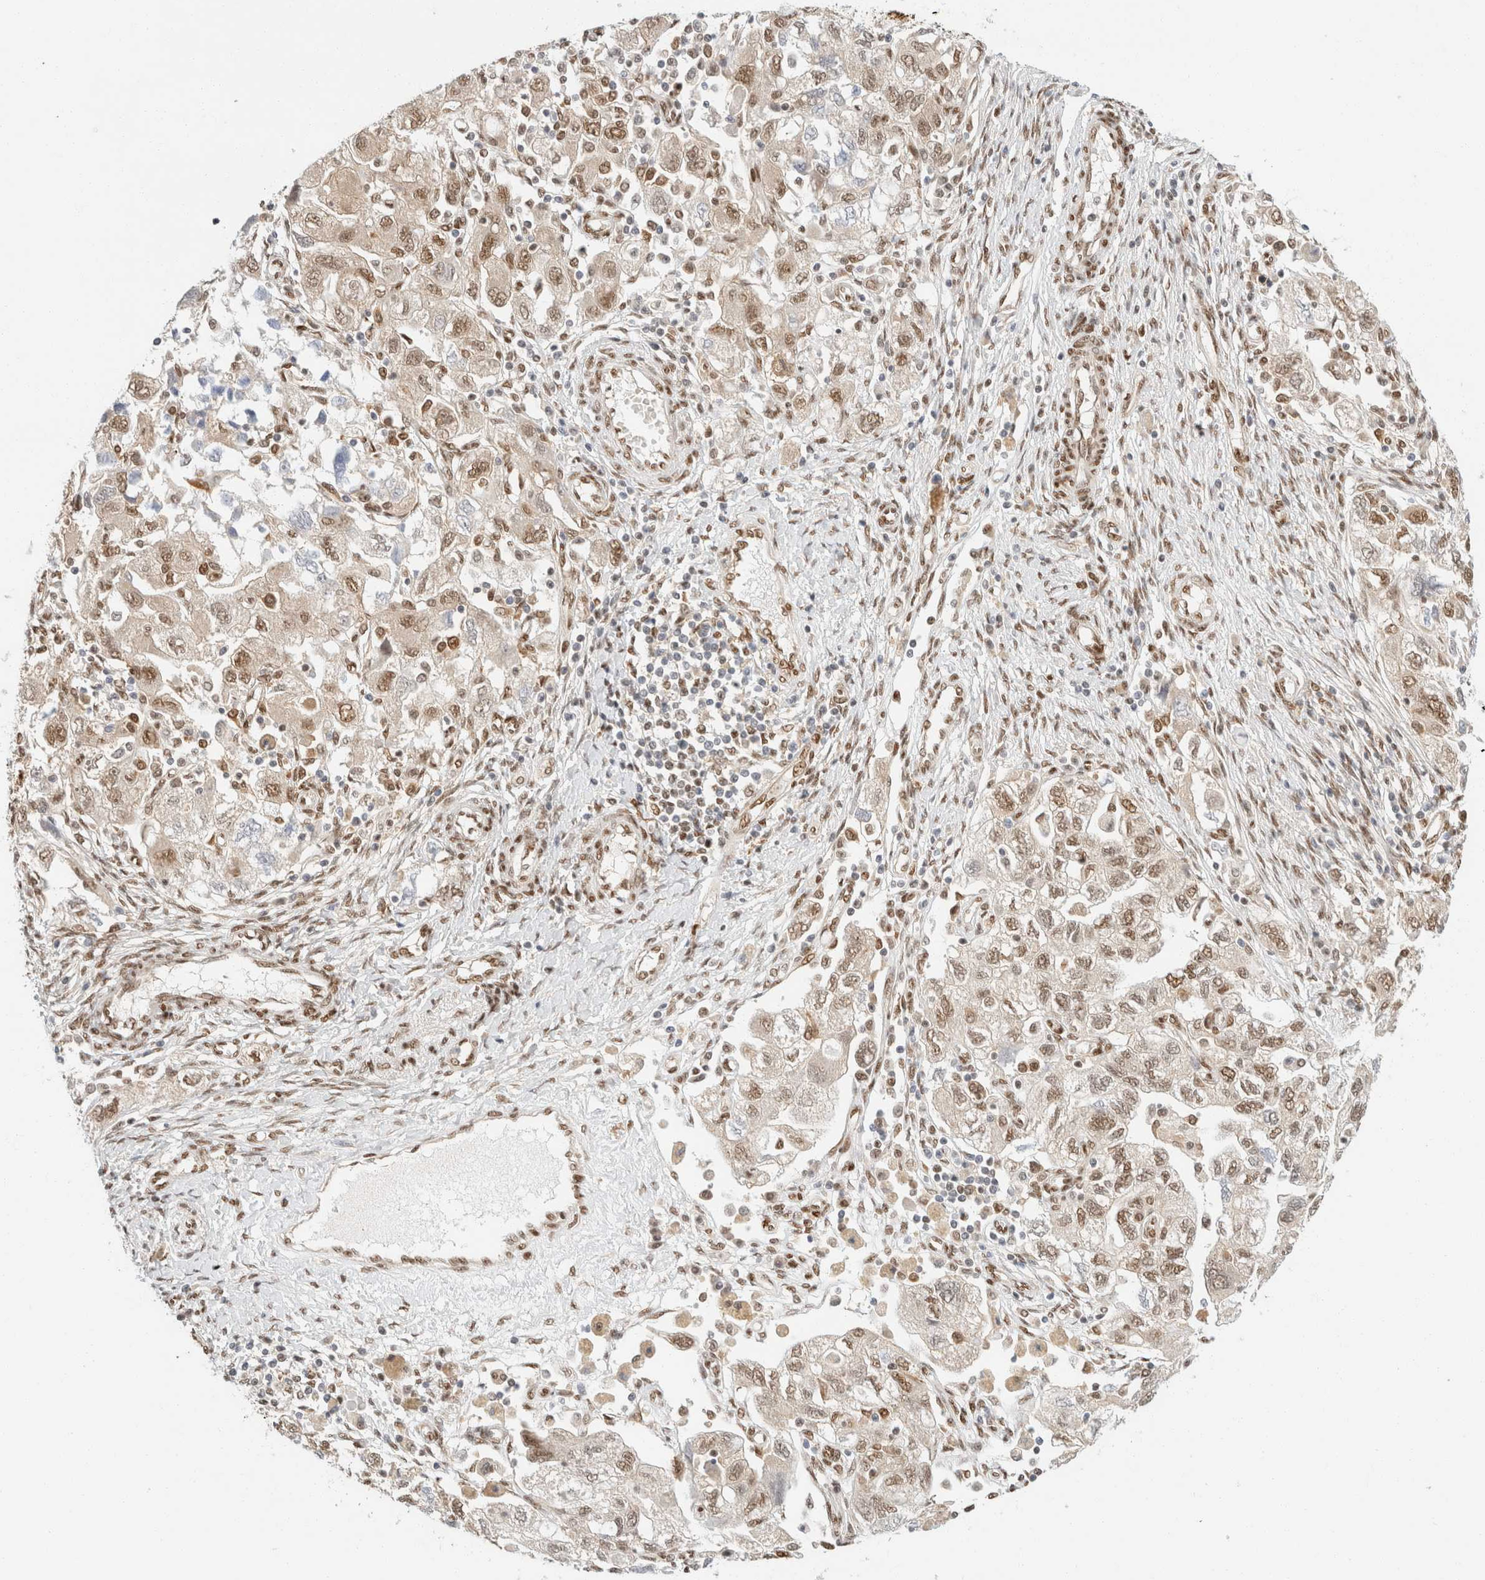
{"staining": {"intensity": "moderate", "quantity": ">75%", "location": "nuclear"}, "tissue": "ovarian cancer", "cell_type": "Tumor cells", "image_type": "cancer", "snomed": [{"axis": "morphology", "description": "Carcinoma, NOS"}, {"axis": "morphology", "description": "Cystadenocarcinoma, serous, NOS"}, {"axis": "topography", "description": "Ovary"}], "caption": "Human ovarian cancer stained with a protein marker shows moderate staining in tumor cells.", "gene": "ZNF768", "patient": {"sex": "female", "age": 69}}